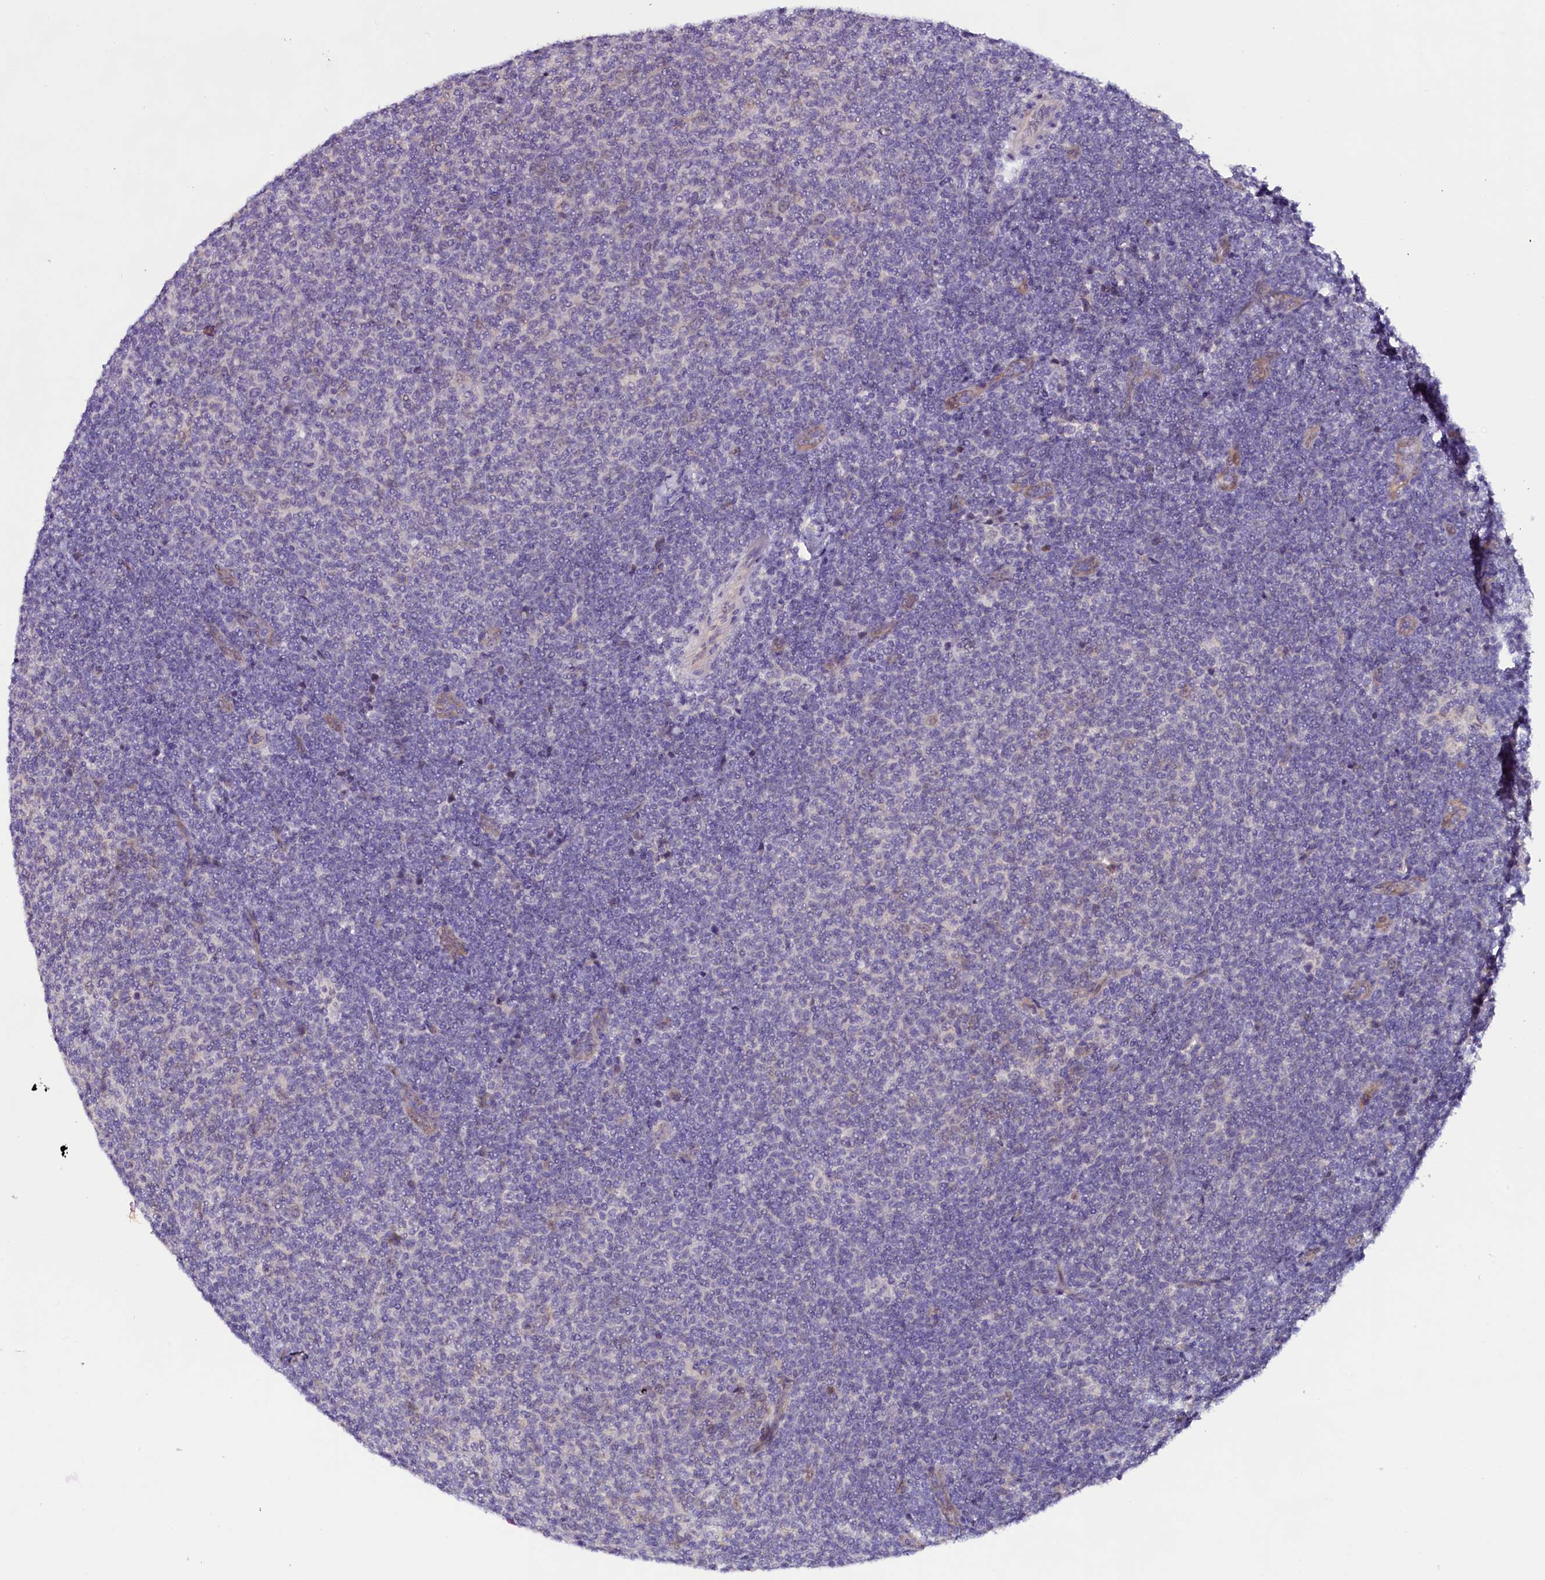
{"staining": {"intensity": "negative", "quantity": "none", "location": "none"}, "tissue": "lymphoma", "cell_type": "Tumor cells", "image_type": "cancer", "snomed": [{"axis": "morphology", "description": "Malignant lymphoma, non-Hodgkin's type, Low grade"}, {"axis": "topography", "description": "Lymph node"}], "caption": "High power microscopy histopathology image of an immunohistochemistry image of lymphoma, revealing no significant staining in tumor cells.", "gene": "C9orf40", "patient": {"sex": "male", "age": 66}}